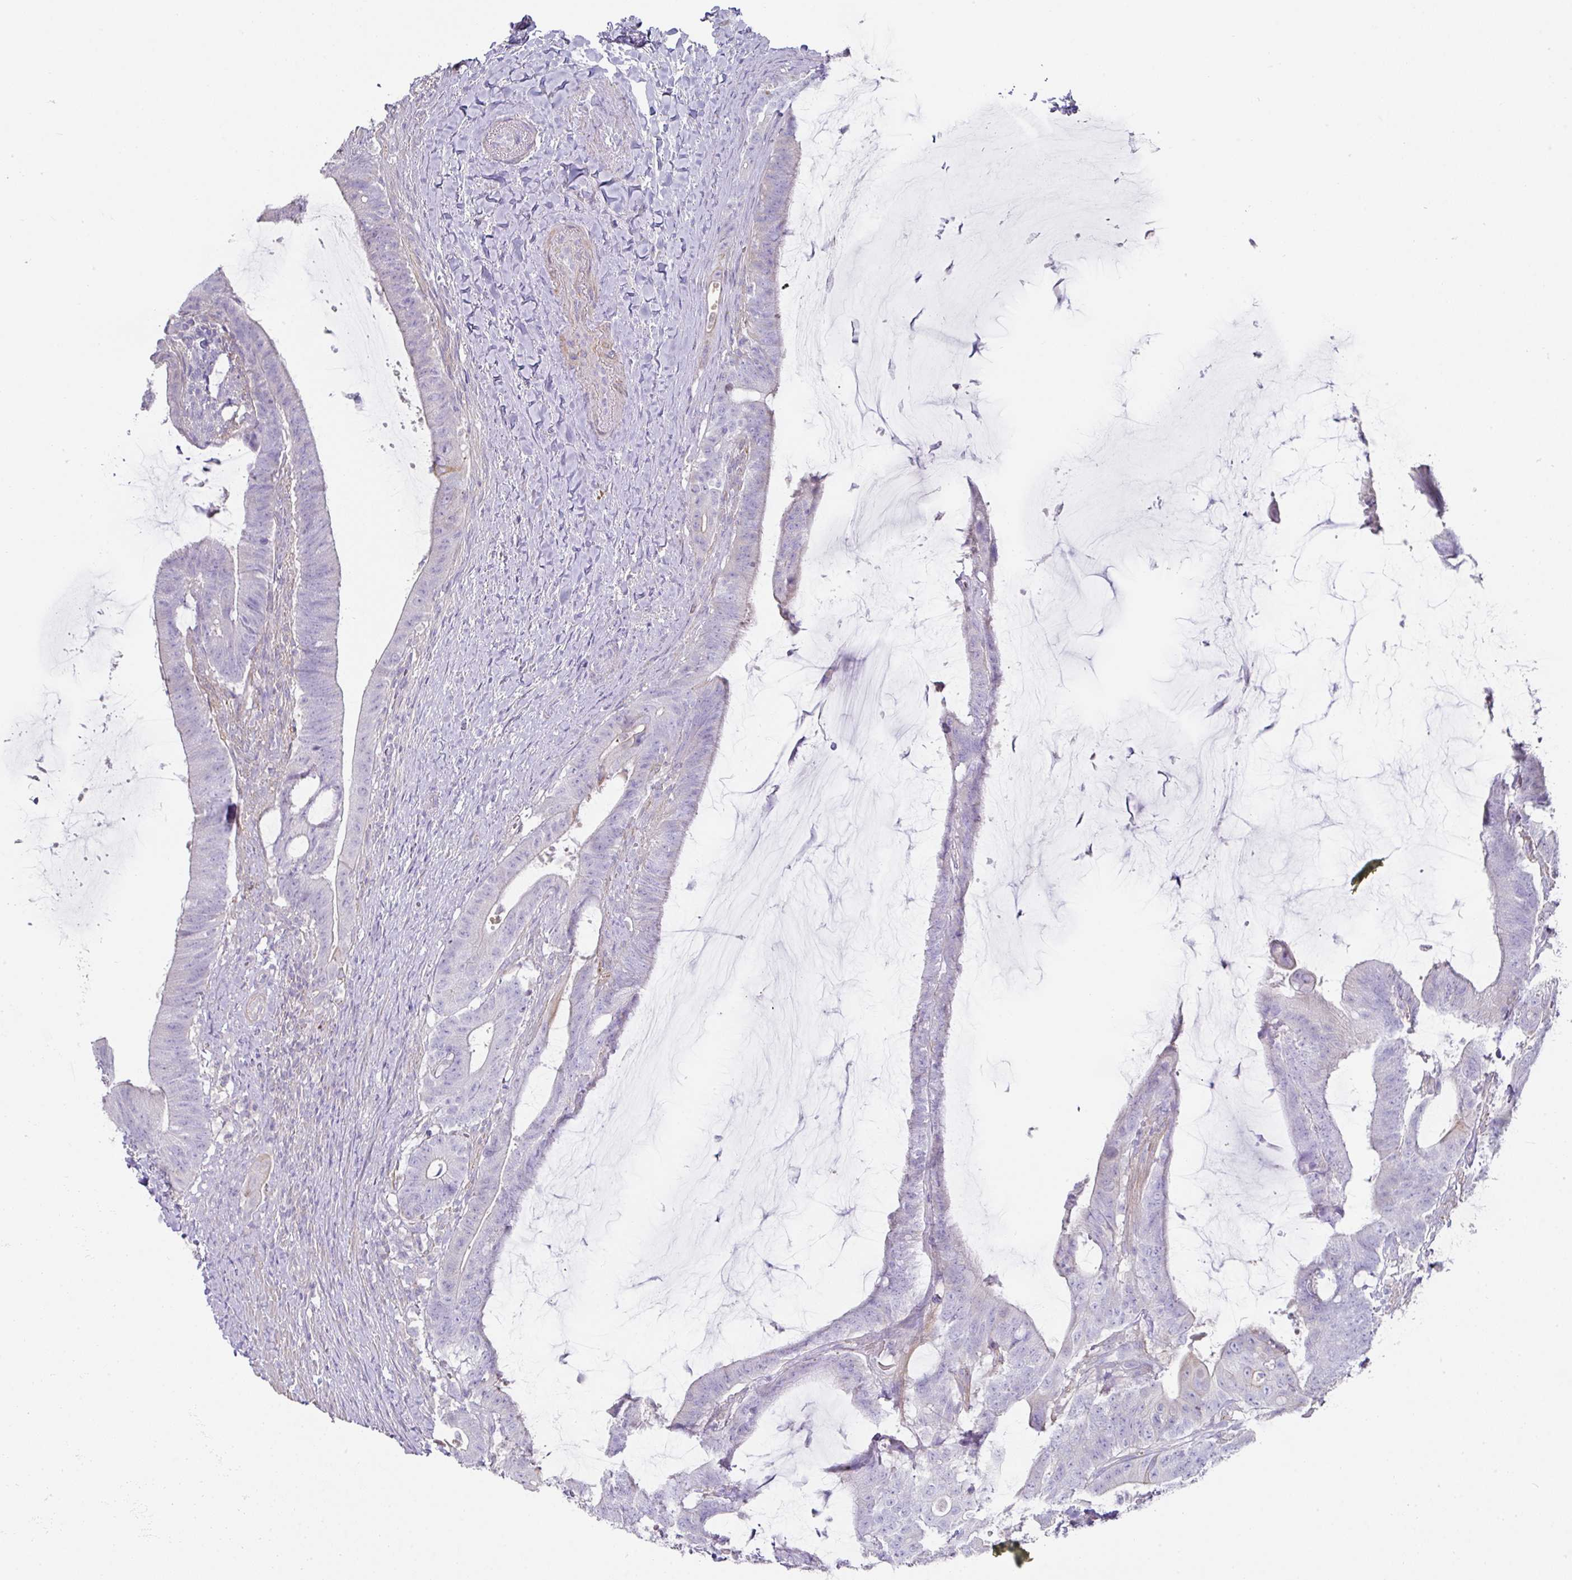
{"staining": {"intensity": "negative", "quantity": "none", "location": "none"}, "tissue": "colorectal cancer", "cell_type": "Tumor cells", "image_type": "cancer", "snomed": [{"axis": "morphology", "description": "Adenocarcinoma, NOS"}, {"axis": "topography", "description": "Colon"}], "caption": "DAB immunohistochemical staining of colorectal adenocarcinoma demonstrates no significant positivity in tumor cells.", "gene": "TARM1", "patient": {"sex": "female", "age": 43}}